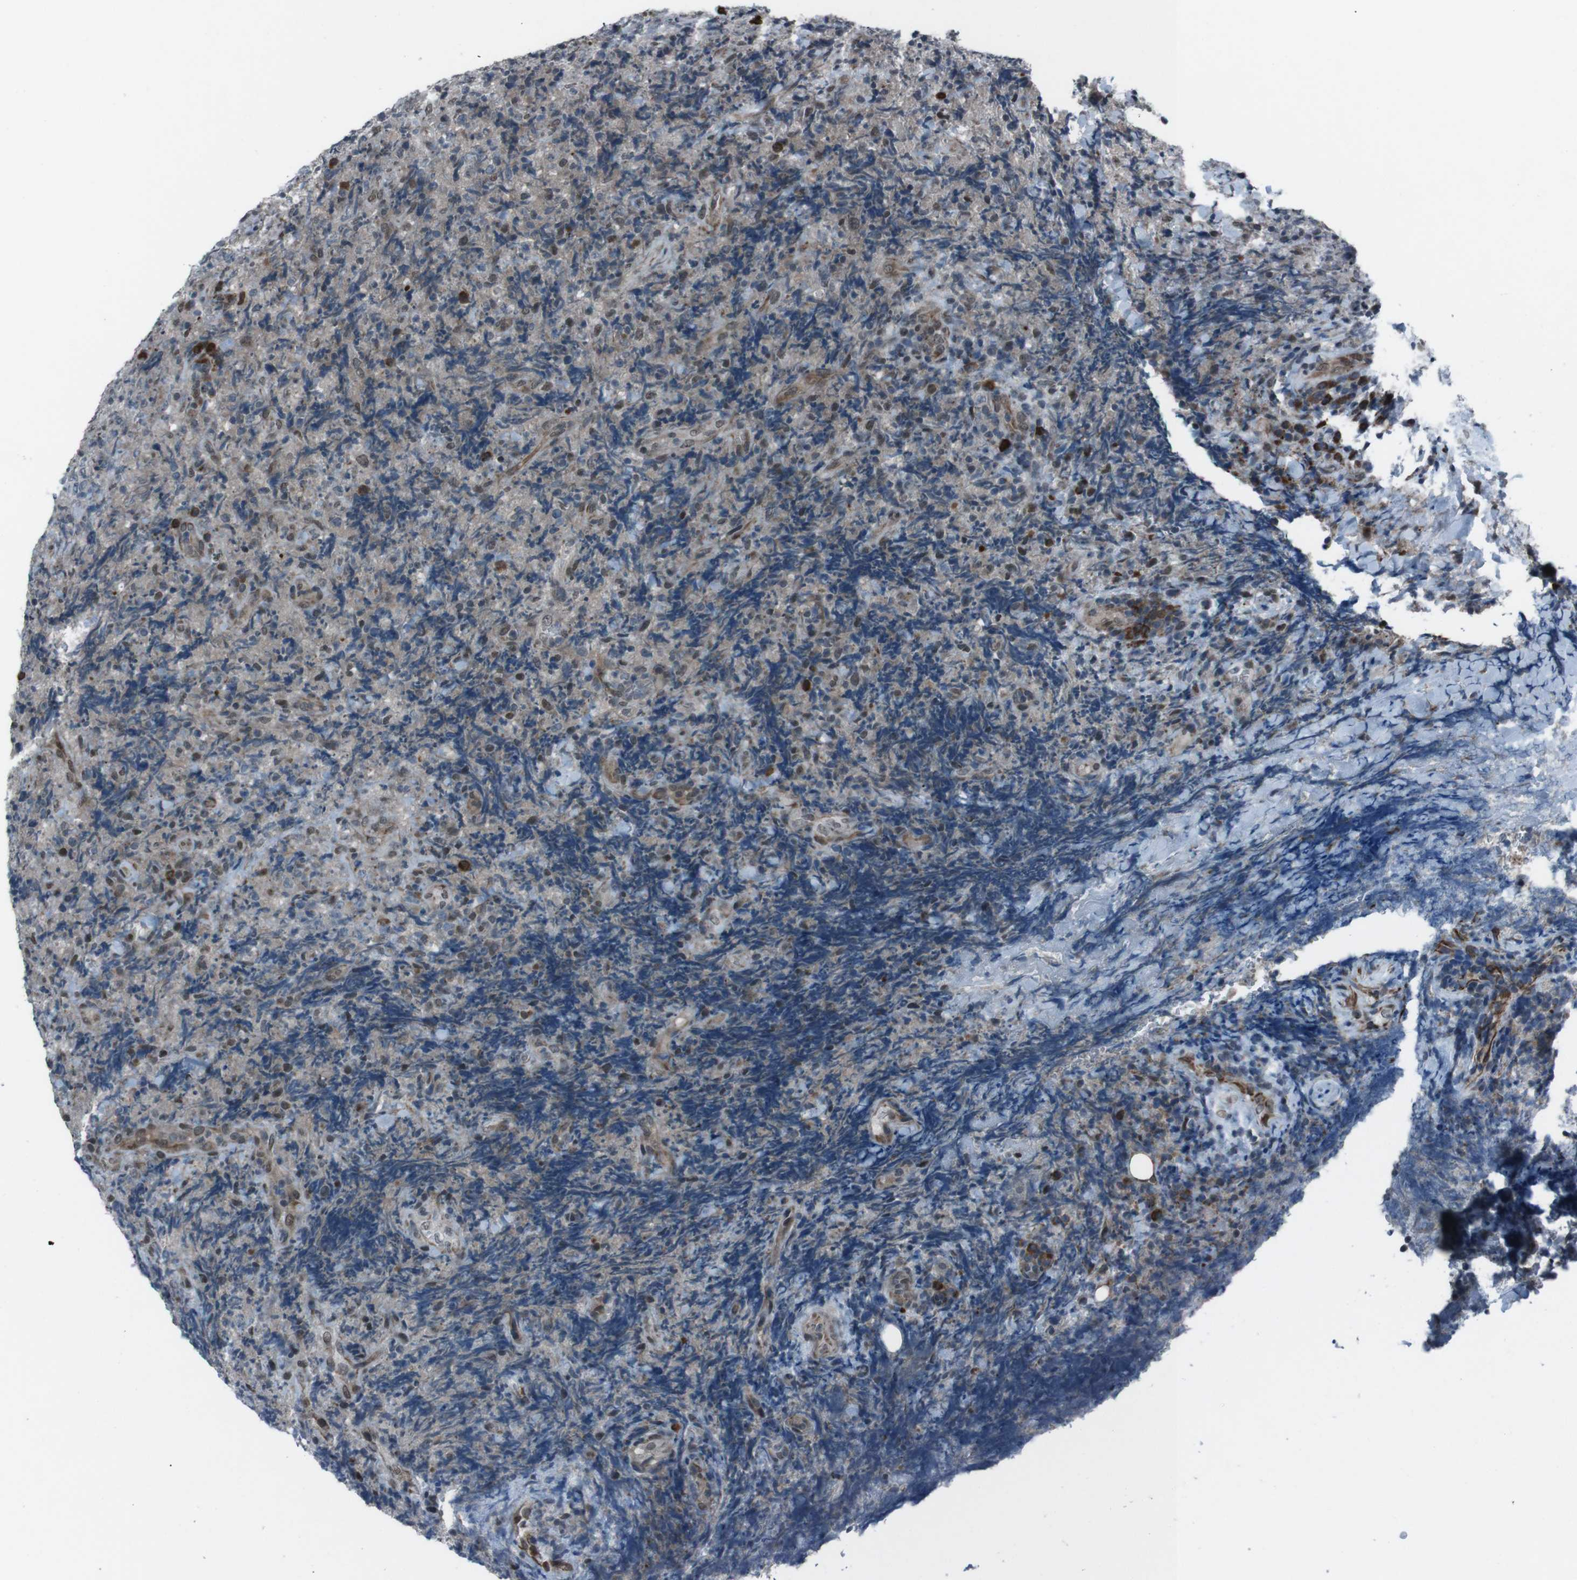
{"staining": {"intensity": "weak", "quantity": "25%-75%", "location": "cytoplasmic/membranous"}, "tissue": "lymphoma", "cell_type": "Tumor cells", "image_type": "cancer", "snomed": [{"axis": "morphology", "description": "Malignant lymphoma, non-Hodgkin's type, High grade"}, {"axis": "topography", "description": "Tonsil"}], "caption": "Immunohistochemical staining of lymphoma exhibits low levels of weak cytoplasmic/membranous positivity in about 25%-75% of tumor cells.", "gene": "SS18L1", "patient": {"sex": "female", "age": 36}}